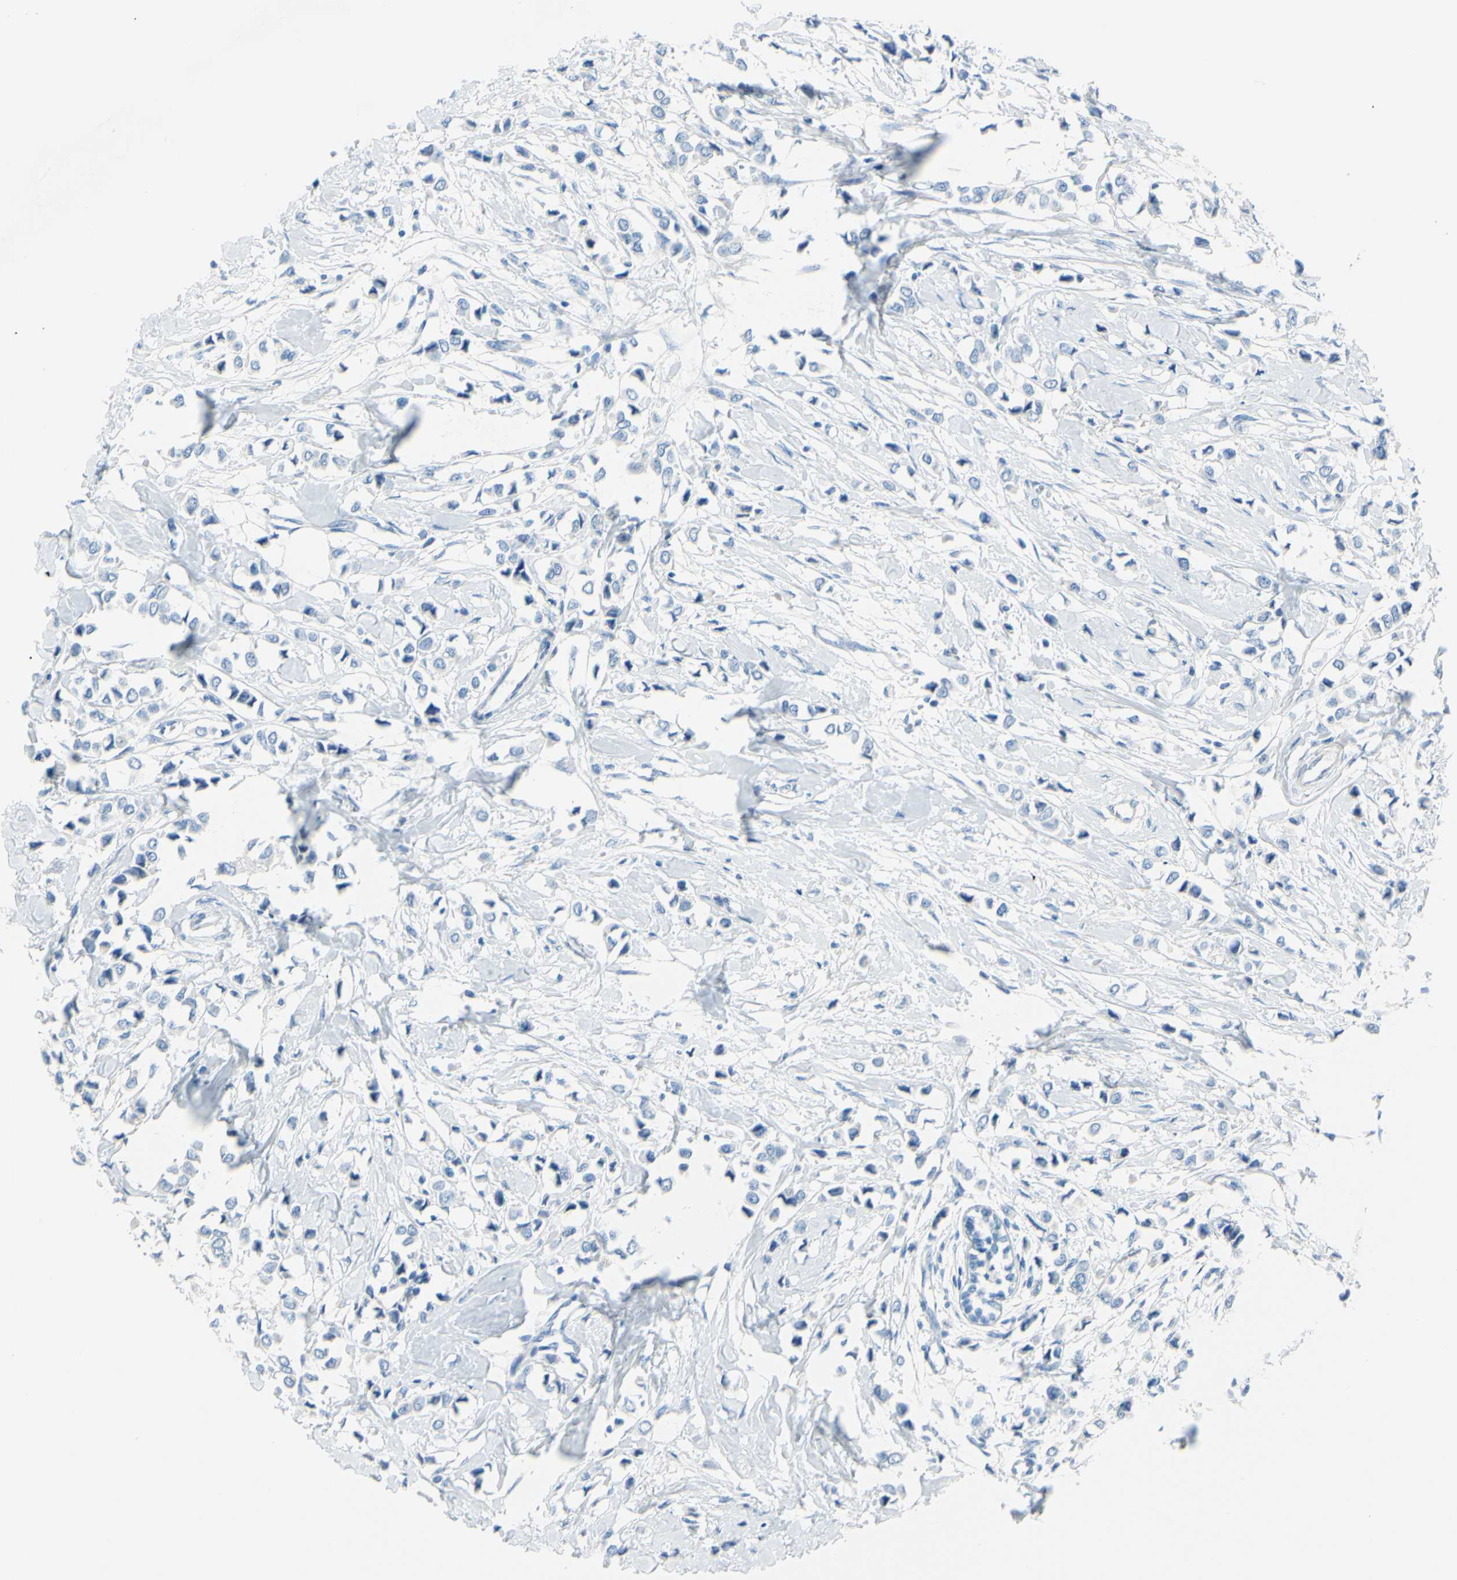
{"staining": {"intensity": "negative", "quantity": "none", "location": "none"}, "tissue": "breast cancer", "cell_type": "Tumor cells", "image_type": "cancer", "snomed": [{"axis": "morphology", "description": "Lobular carcinoma"}, {"axis": "topography", "description": "Breast"}], "caption": "High power microscopy photomicrograph of an immunohistochemistry (IHC) photomicrograph of lobular carcinoma (breast), revealing no significant expression in tumor cells.", "gene": "SLC1A2", "patient": {"sex": "female", "age": 51}}